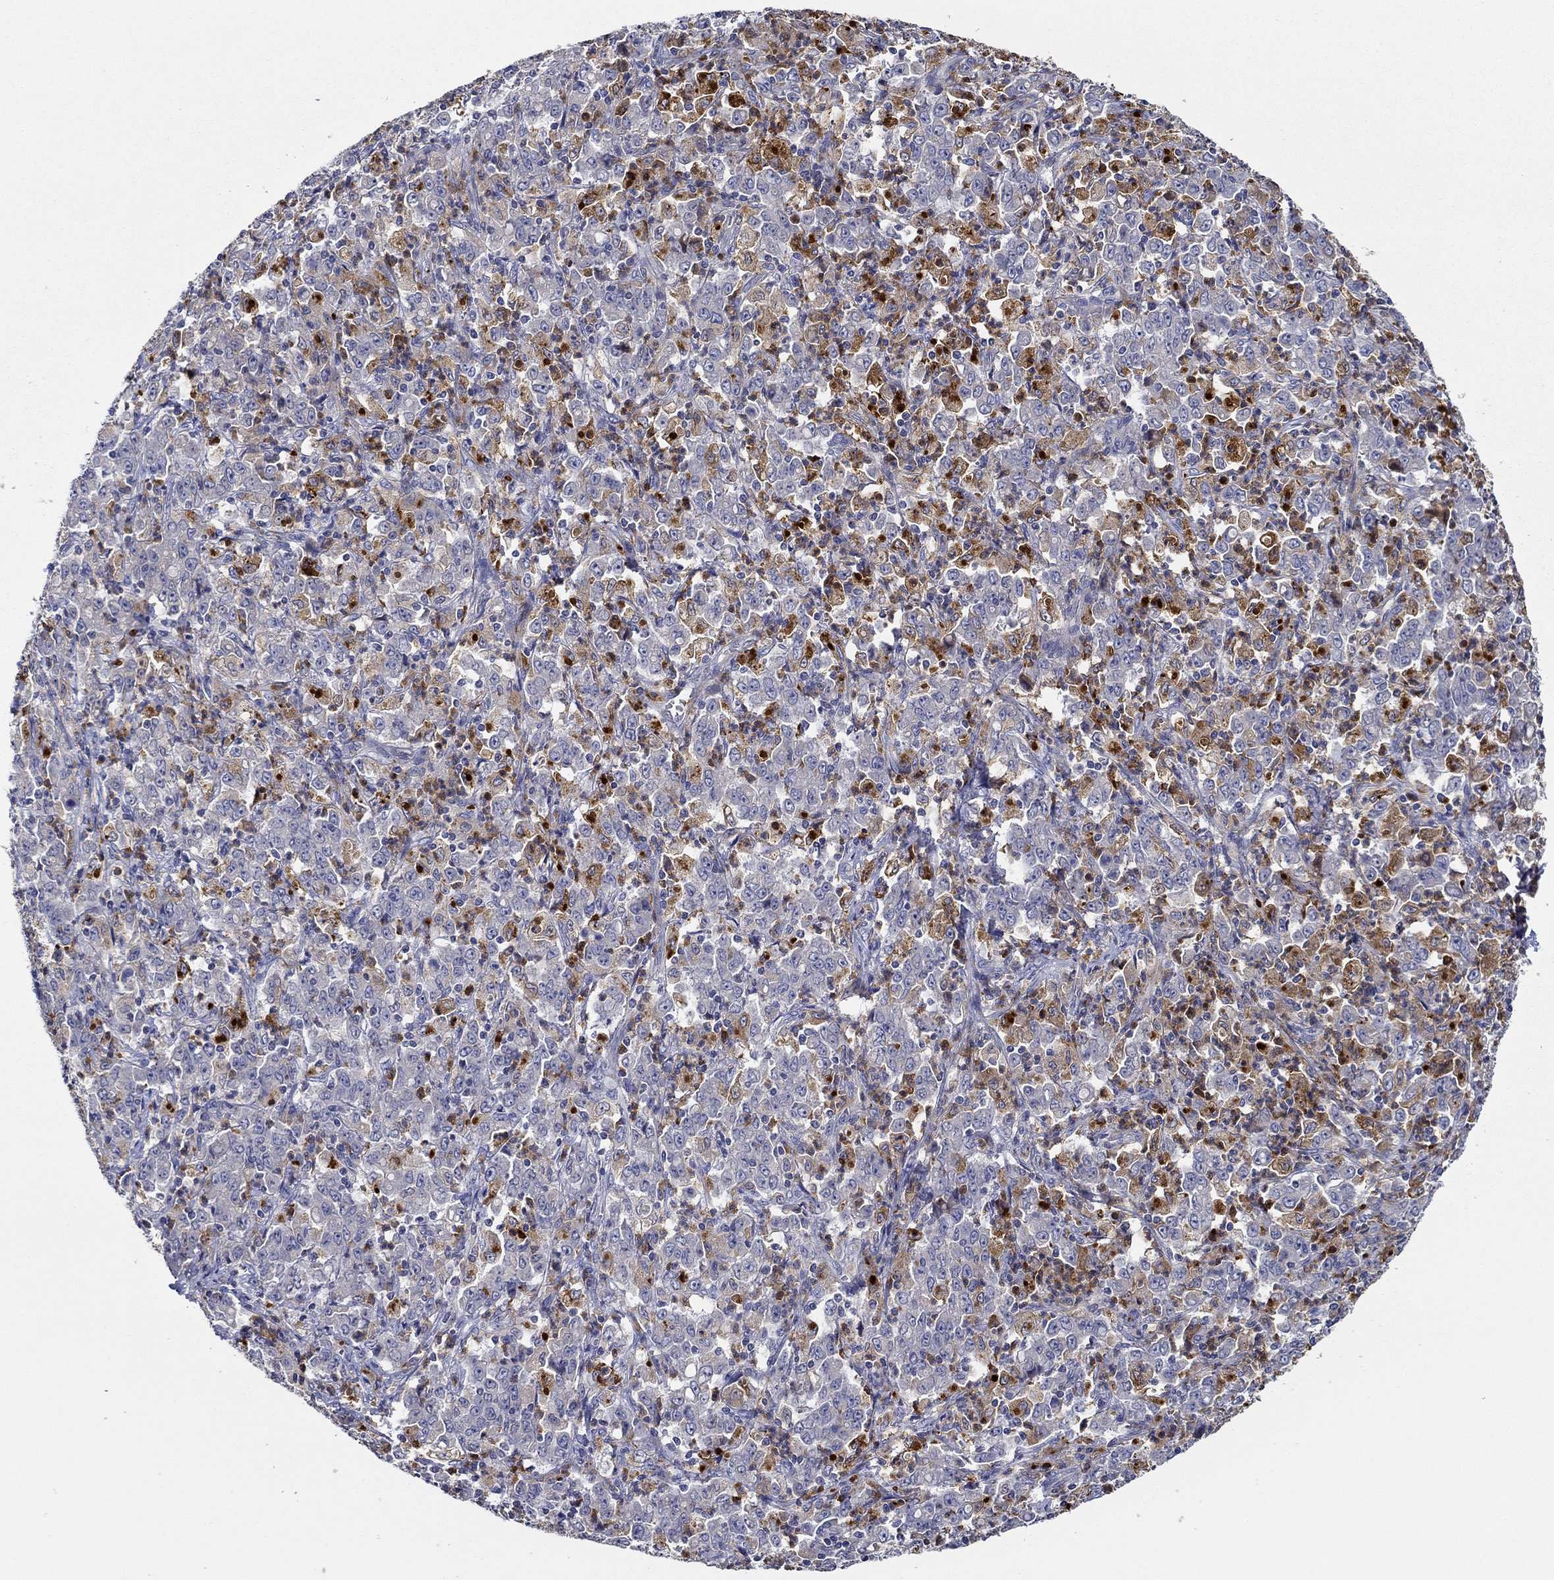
{"staining": {"intensity": "moderate", "quantity": "<25%", "location": "cytoplasmic/membranous"}, "tissue": "stomach cancer", "cell_type": "Tumor cells", "image_type": "cancer", "snomed": [{"axis": "morphology", "description": "Adenocarcinoma, NOS"}, {"axis": "topography", "description": "Stomach, lower"}], "caption": "Stomach cancer (adenocarcinoma) tissue displays moderate cytoplasmic/membranous staining in about <25% of tumor cells, visualized by immunohistochemistry.", "gene": "CHIT1", "patient": {"sex": "female", "age": 71}}